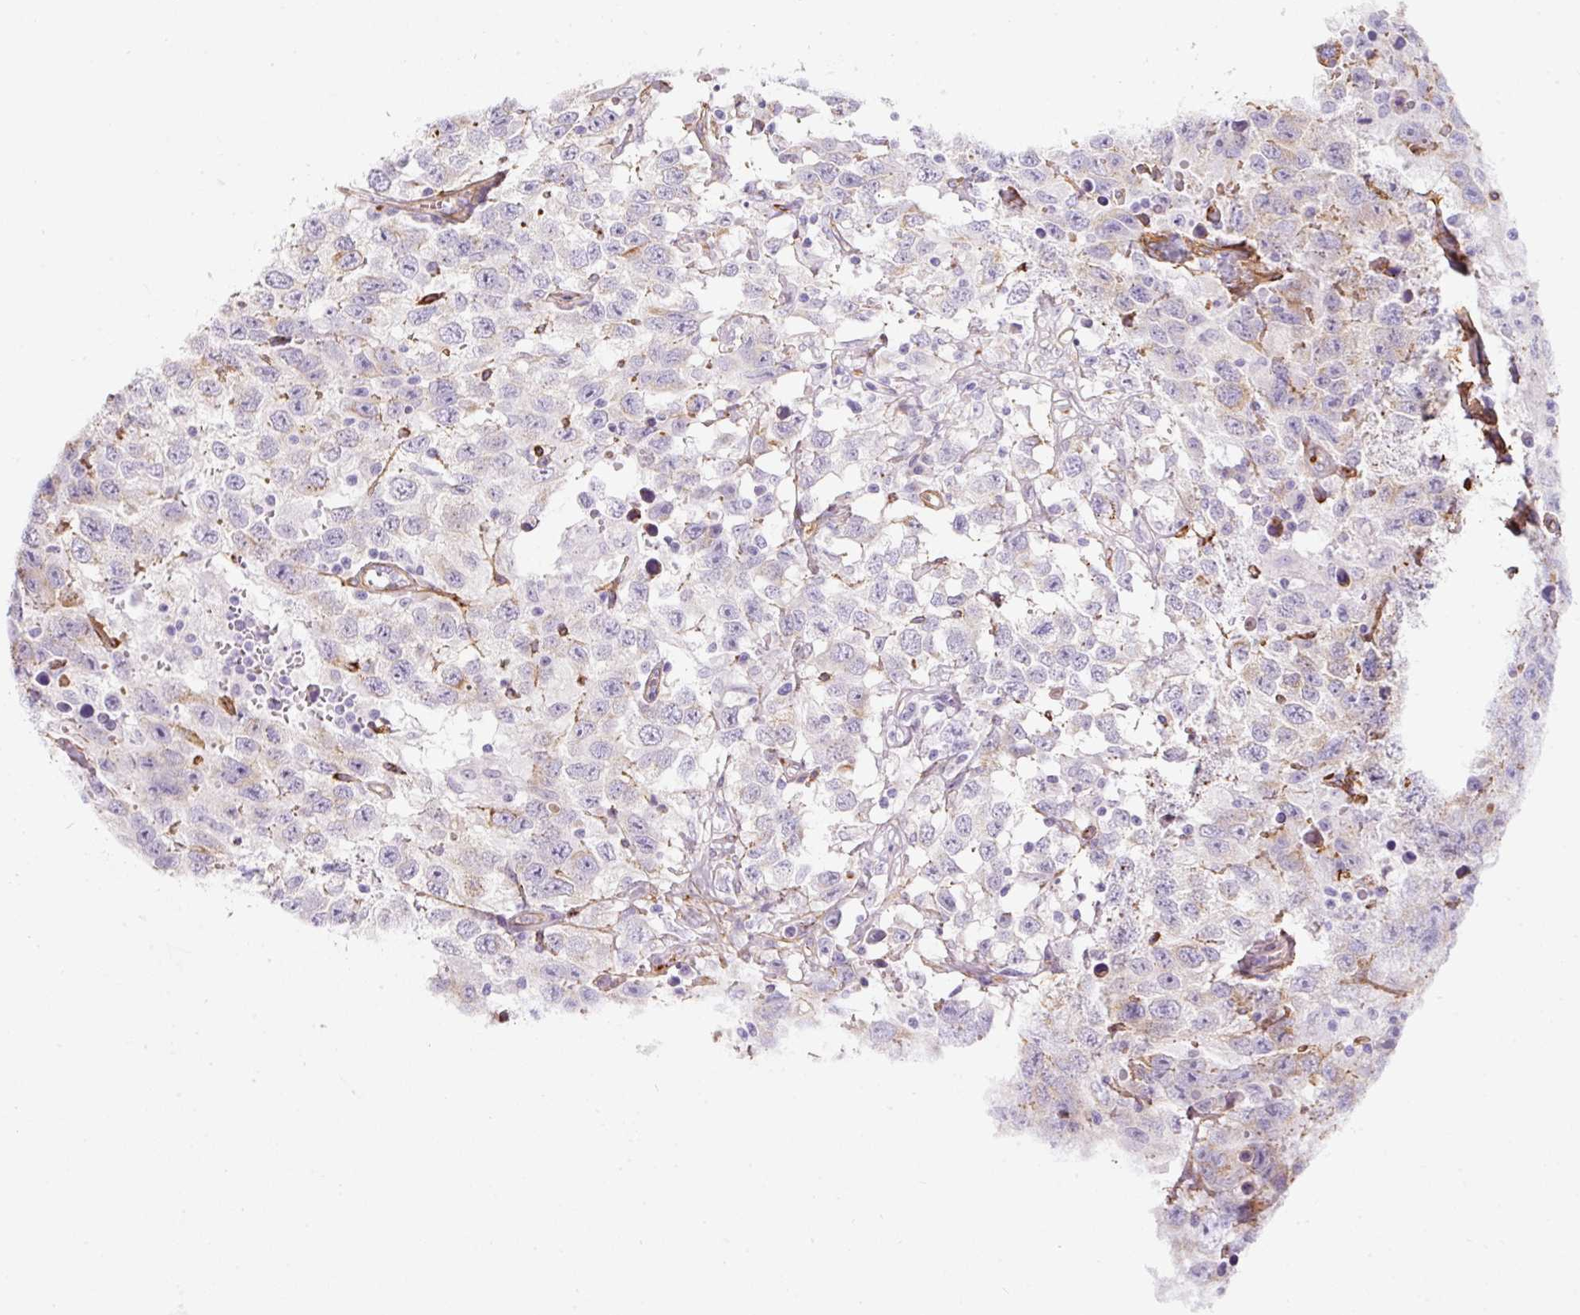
{"staining": {"intensity": "negative", "quantity": "none", "location": "none"}, "tissue": "testis cancer", "cell_type": "Tumor cells", "image_type": "cancer", "snomed": [{"axis": "morphology", "description": "Seminoma, NOS"}, {"axis": "topography", "description": "Testis"}], "caption": "Testis seminoma was stained to show a protein in brown. There is no significant staining in tumor cells.", "gene": "LOXL4", "patient": {"sex": "male", "age": 41}}